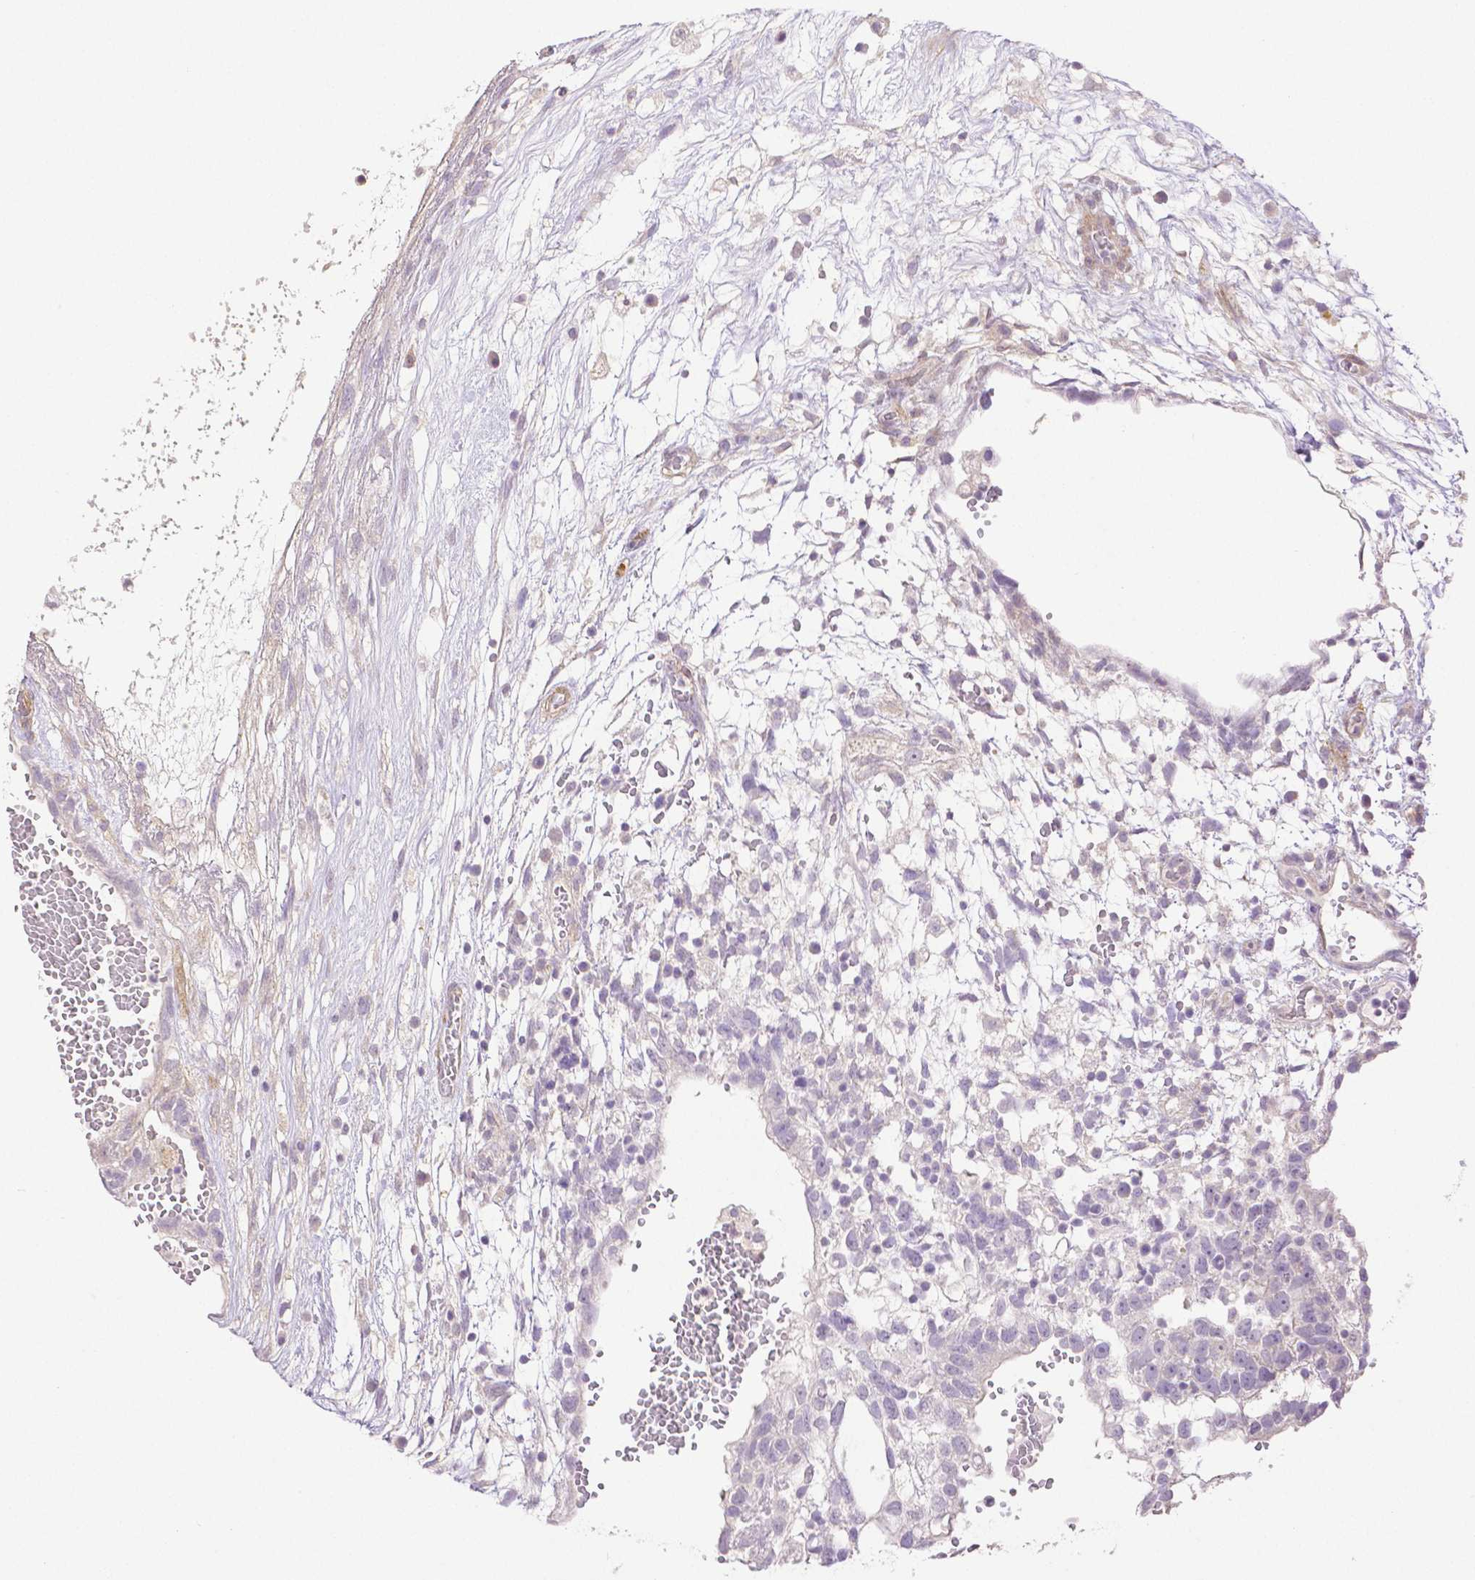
{"staining": {"intensity": "negative", "quantity": "none", "location": "none"}, "tissue": "testis cancer", "cell_type": "Tumor cells", "image_type": "cancer", "snomed": [{"axis": "morphology", "description": "Normal tissue, NOS"}, {"axis": "morphology", "description": "Carcinoma, Embryonal, NOS"}, {"axis": "topography", "description": "Testis"}], "caption": "High magnification brightfield microscopy of testis cancer stained with DAB (brown) and counterstained with hematoxylin (blue): tumor cells show no significant expression. (Stains: DAB (3,3'-diaminobenzidine) immunohistochemistry (IHC) with hematoxylin counter stain, Microscopy: brightfield microscopy at high magnification).", "gene": "THY1", "patient": {"sex": "male", "age": 32}}